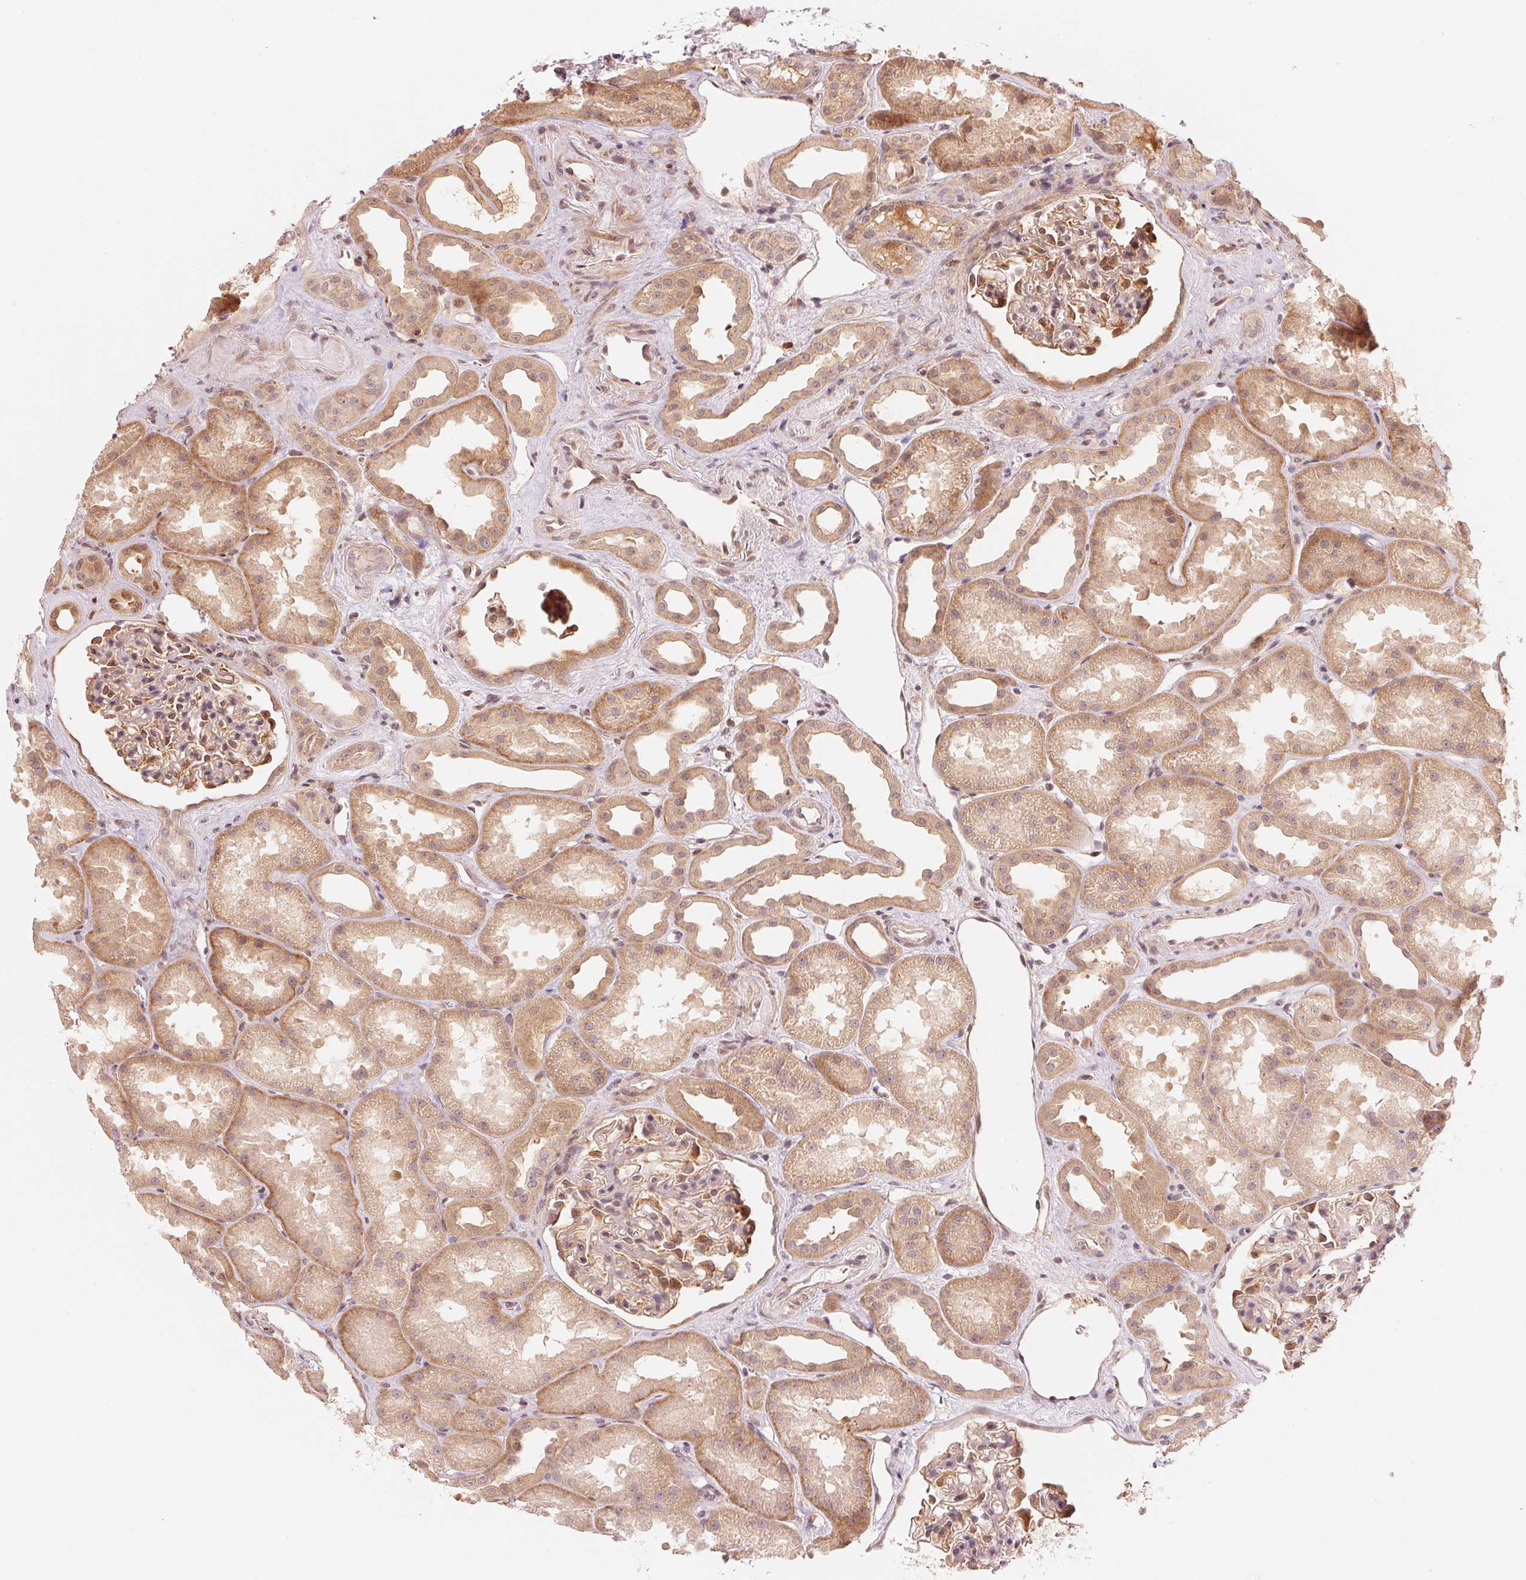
{"staining": {"intensity": "moderate", "quantity": "<25%", "location": "cytoplasmic/membranous,nuclear"}, "tissue": "kidney", "cell_type": "Cells in glomeruli", "image_type": "normal", "snomed": [{"axis": "morphology", "description": "Normal tissue, NOS"}, {"axis": "topography", "description": "Kidney"}], "caption": "Cells in glomeruli reveal low levels of moderate cytoplasmic/membranous,nuclear expression in approximately <25% of cells in normal human kidney. Using DAB (brown) and hematoxylin (blue) stains, captured at high magnification using brightfield microscopy.", "gene": "PRKN", "patient": {"sex": "male", "age": 61}}